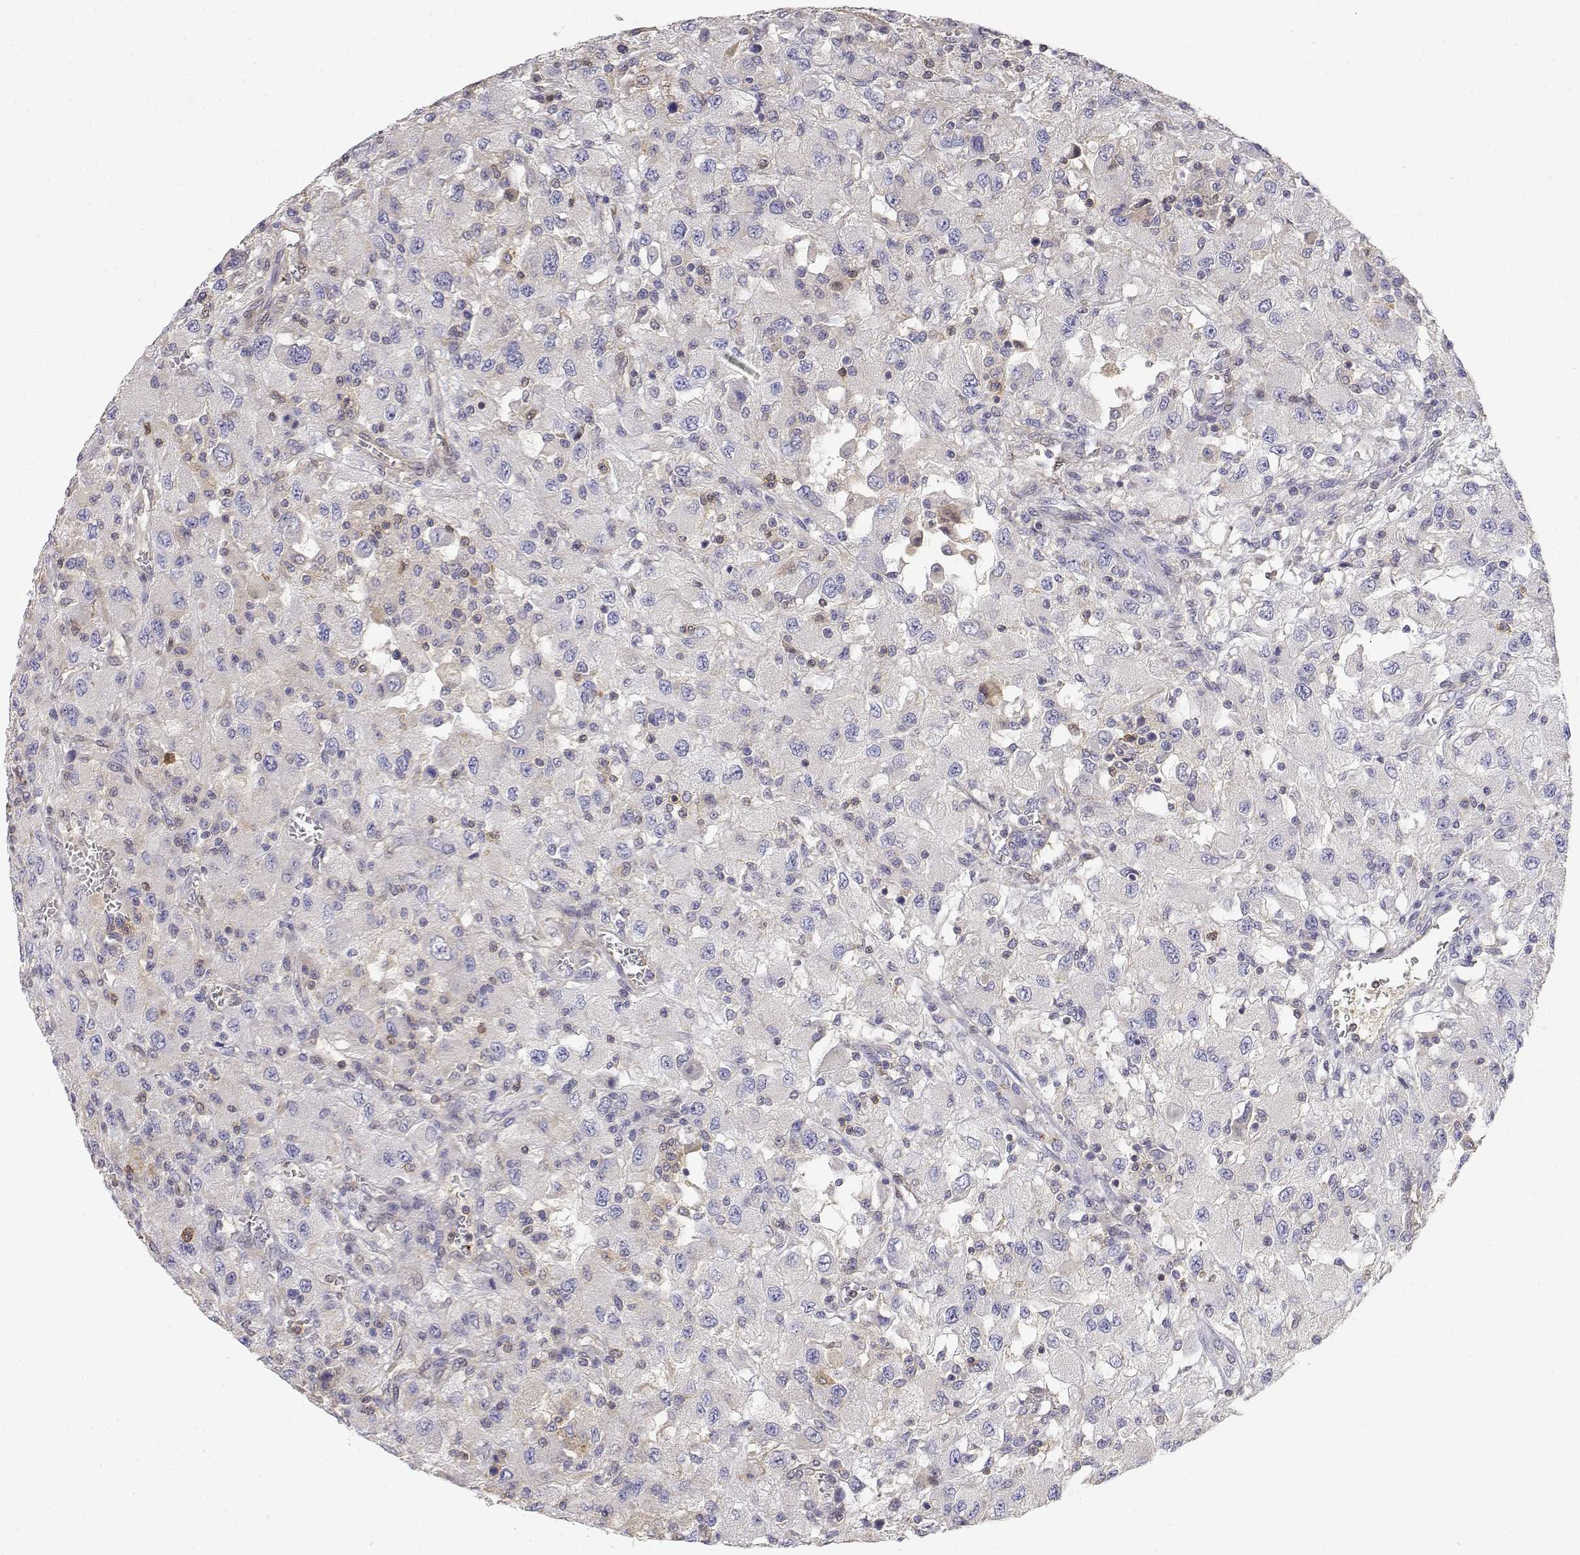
{"staining": {"intensity": "negative", "quantity": "none", "location": "none"}, "tissue": "renal cancer", "cell_type": "Tumor cells", "image_type": "cancer", "snomed": [{"axis": "morphology", "description": "Adenocarcinoma, NOS"}, {"axis": "topography", "description": "Kidney"}], "caption": "Immunohistochemical staining of renal cancer (adenocarcinoma) reveals no significant staining in tumor cells.", "gene": "ADA", "patient": {"sex": "female", "age": 67}}